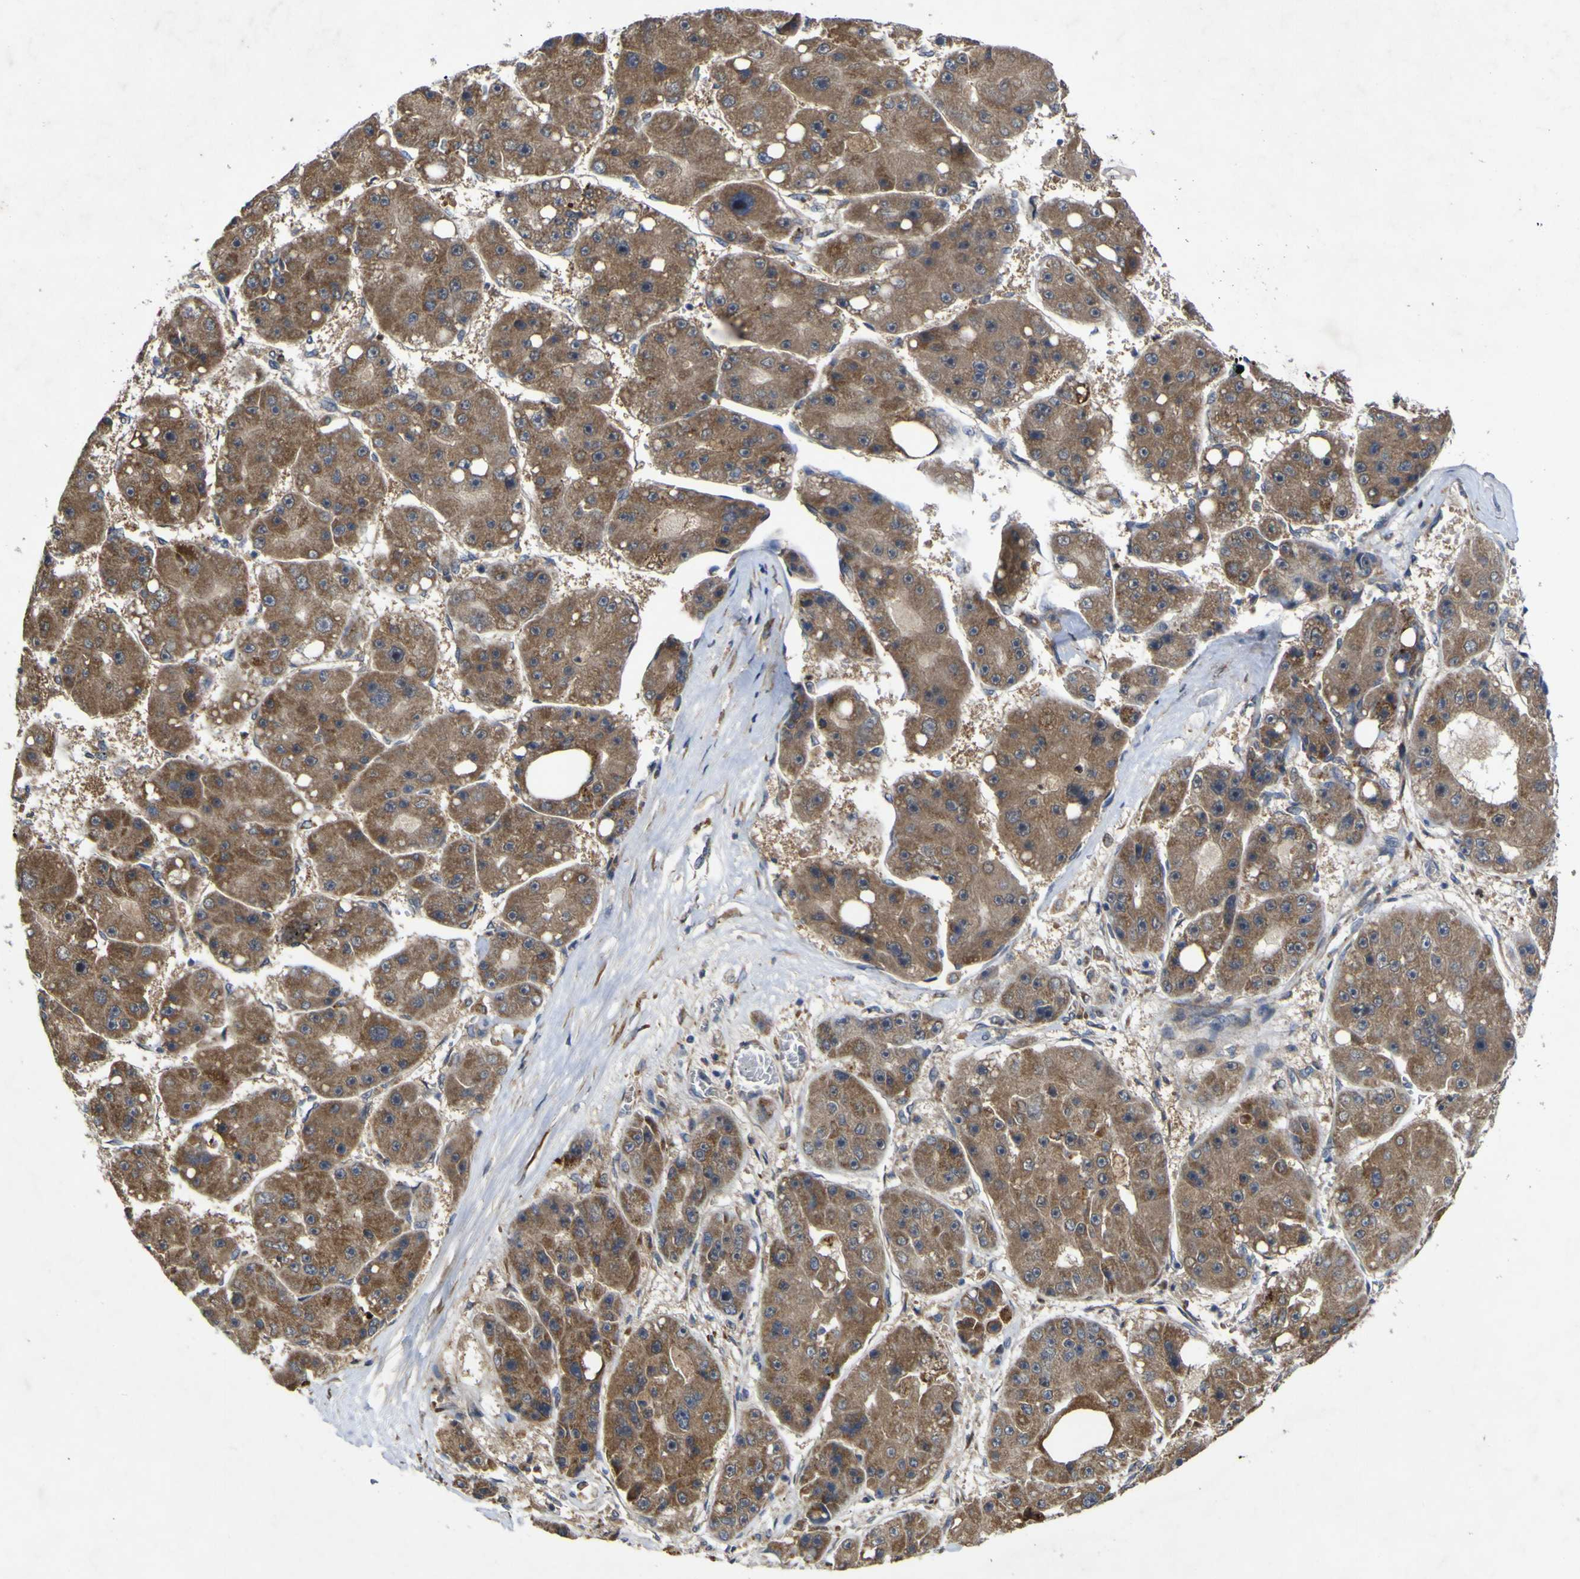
{"staining": {"intensity": "moderate", "quantity": ">75%", "location": "cytoplasmic/membranous"}, "tissue": "liver cancer", "cell_type": "Tumor cells", "image_type": "cancer", "snomed": [{"axis": "morphology", "description": "Carcinoma, Hepatocellular, NOS"}, {"axis": "topography", "description": "Liver"}], "caption": "Brown immunohistochemical staining in human liver cancer exhibits moderate cytoplasmic/membranous positivity in about >75% of tumor cells.", "gene": "IRAK2", "patient": {"sex": "female", "age": 61}}